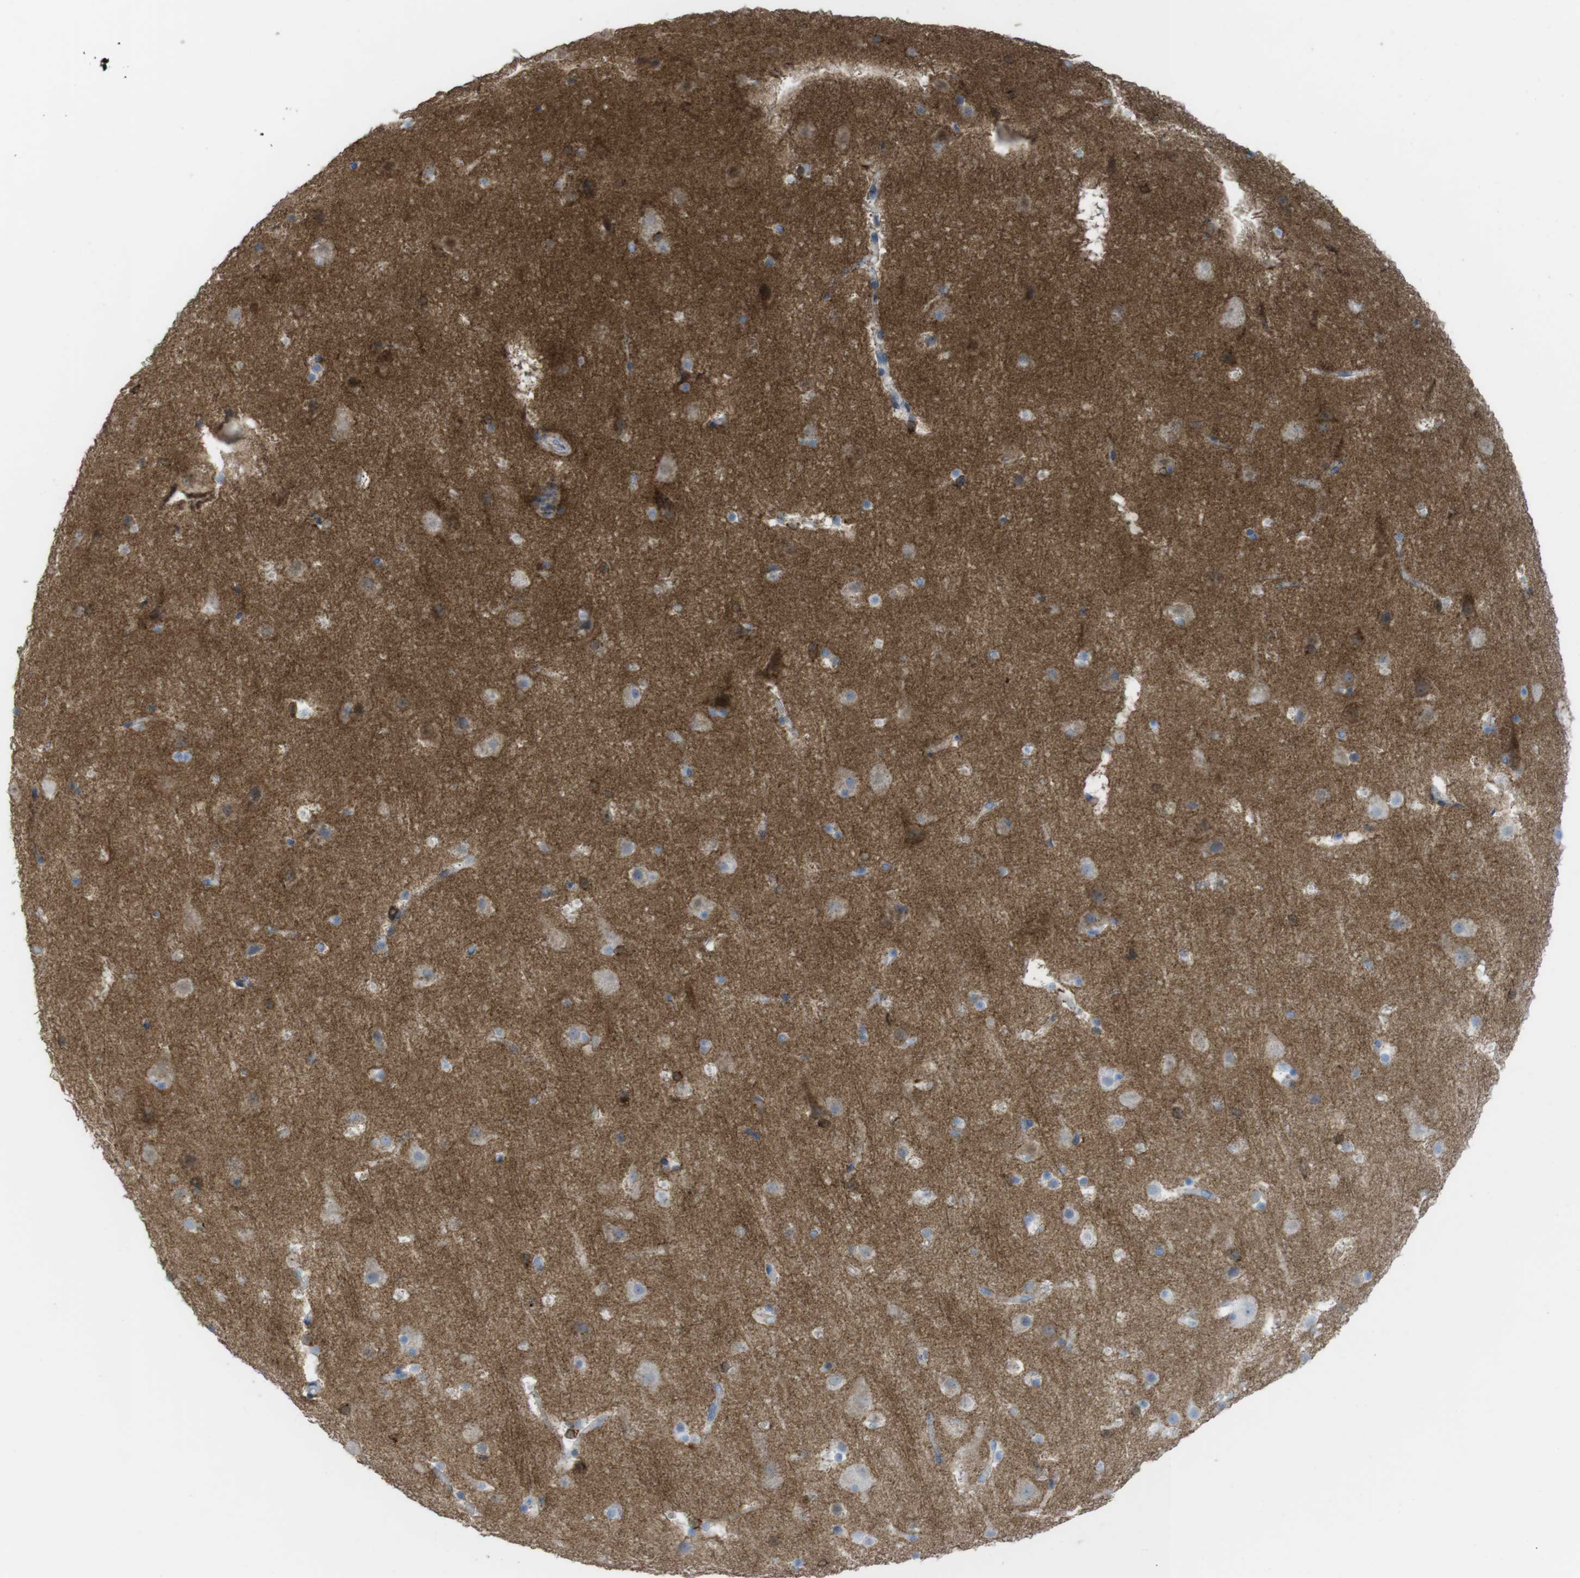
{"staining": {"intensity": "negative", "quantity": "none", "location": "none"}, "tissue": "cerebral cortex", "cell_type": "Endothelial cells", "image_type": "normal", "snomed": [{"axis": "morphology", "description": "Normal tissue, NOS"}, {"axis": "topography", "description": "Cerebral cortex"}], "caption": "High power microscopy image of an immunohistochemistry micrograph of benign cerebral cortex, revealing no significant expression in endothelial cells.", "gene": "PRKCD", "patient": {"sex": "male", "age": 45}}